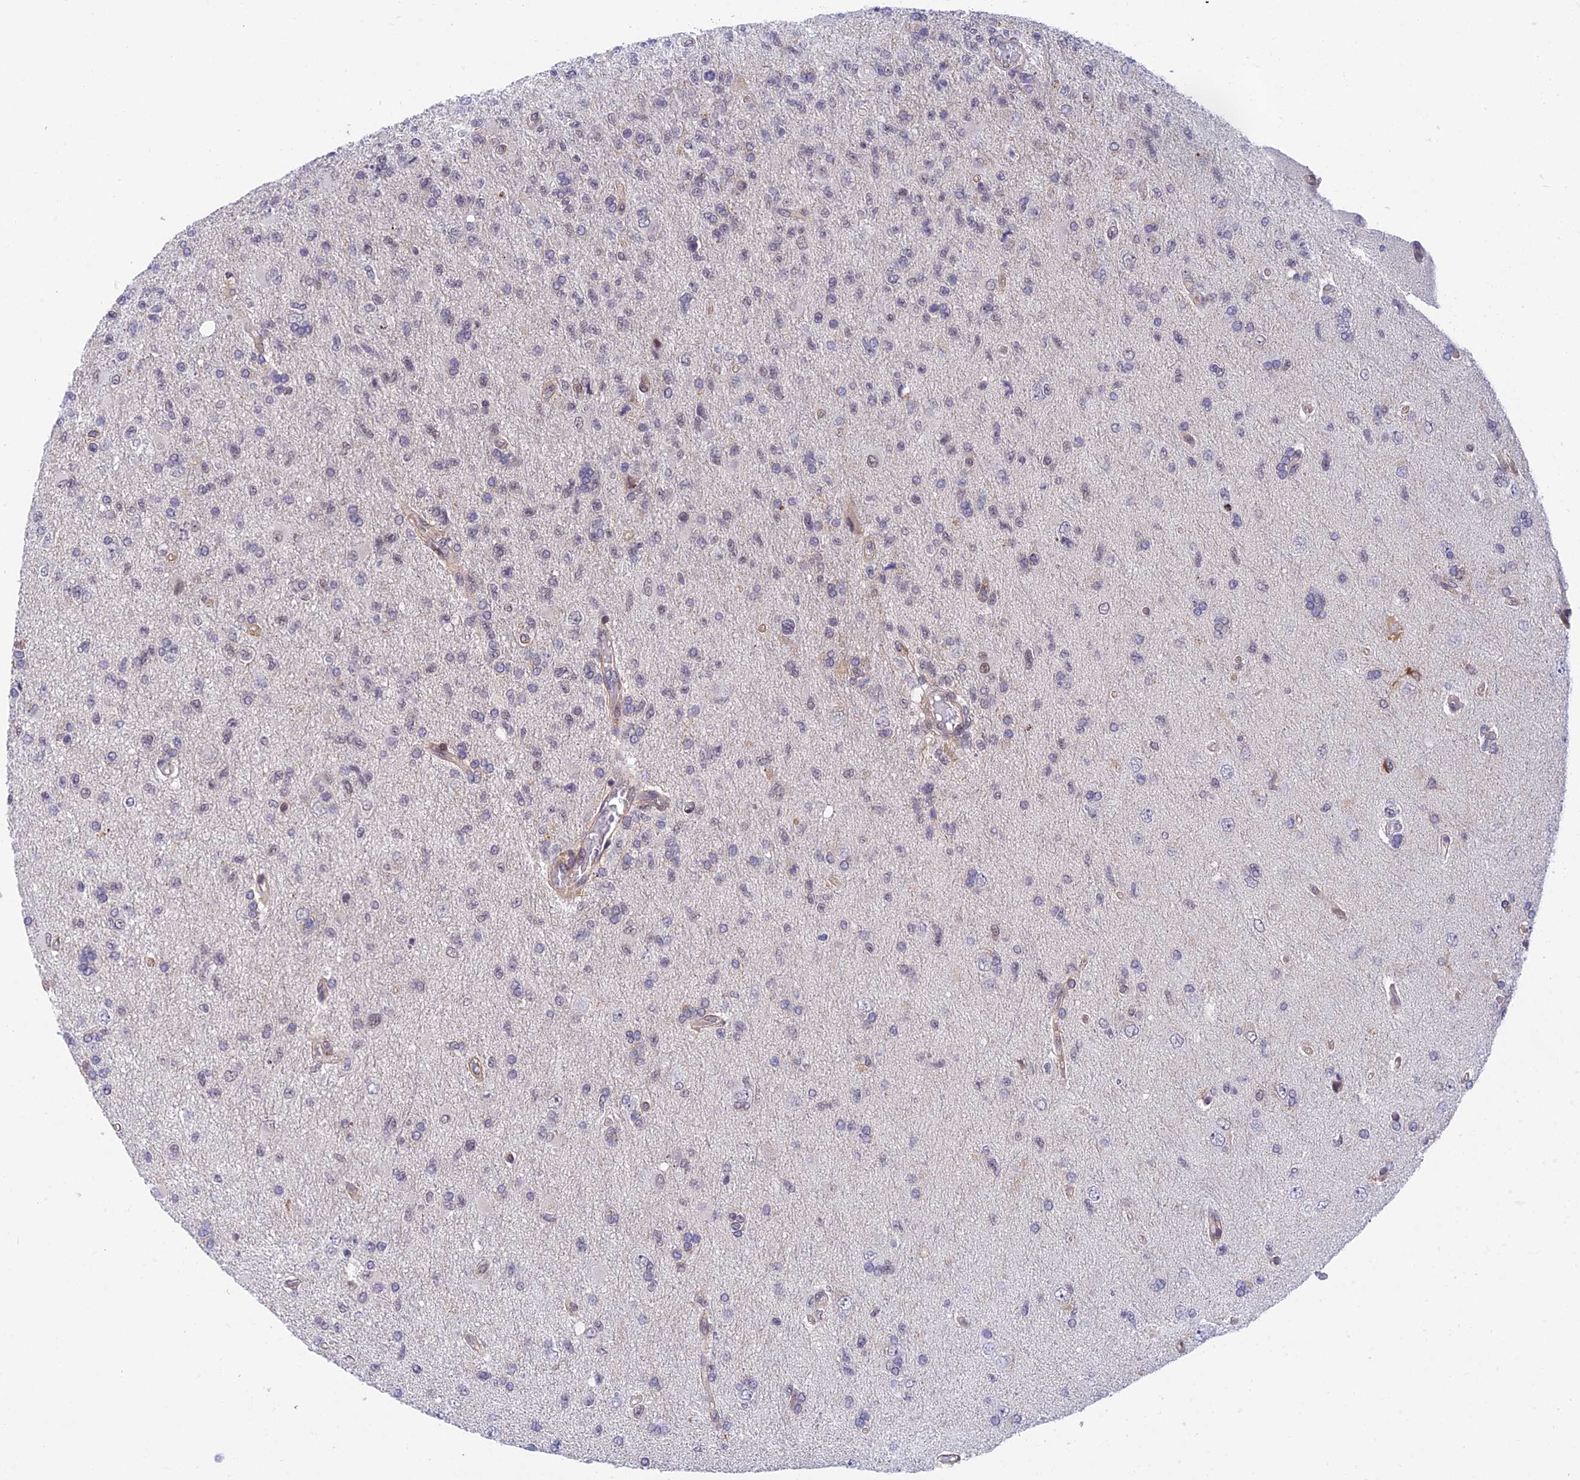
{"staining": {"intensity": "negative", "quantity": "none", "location": "none"}, "tissue": "glioma", "cell_type": "Tumor cells", "image_type": "cancer", "snomed": [{"axis": "morphology", "description": "Glioma, malignant, High grade"}, {"axis": "topography", "description": "Brain"}], "caption": "Tumor cells are negative for protein expression in human glioma.", "gene": "NSMCE1", "patient": {"sex": "male", "age": 56}}